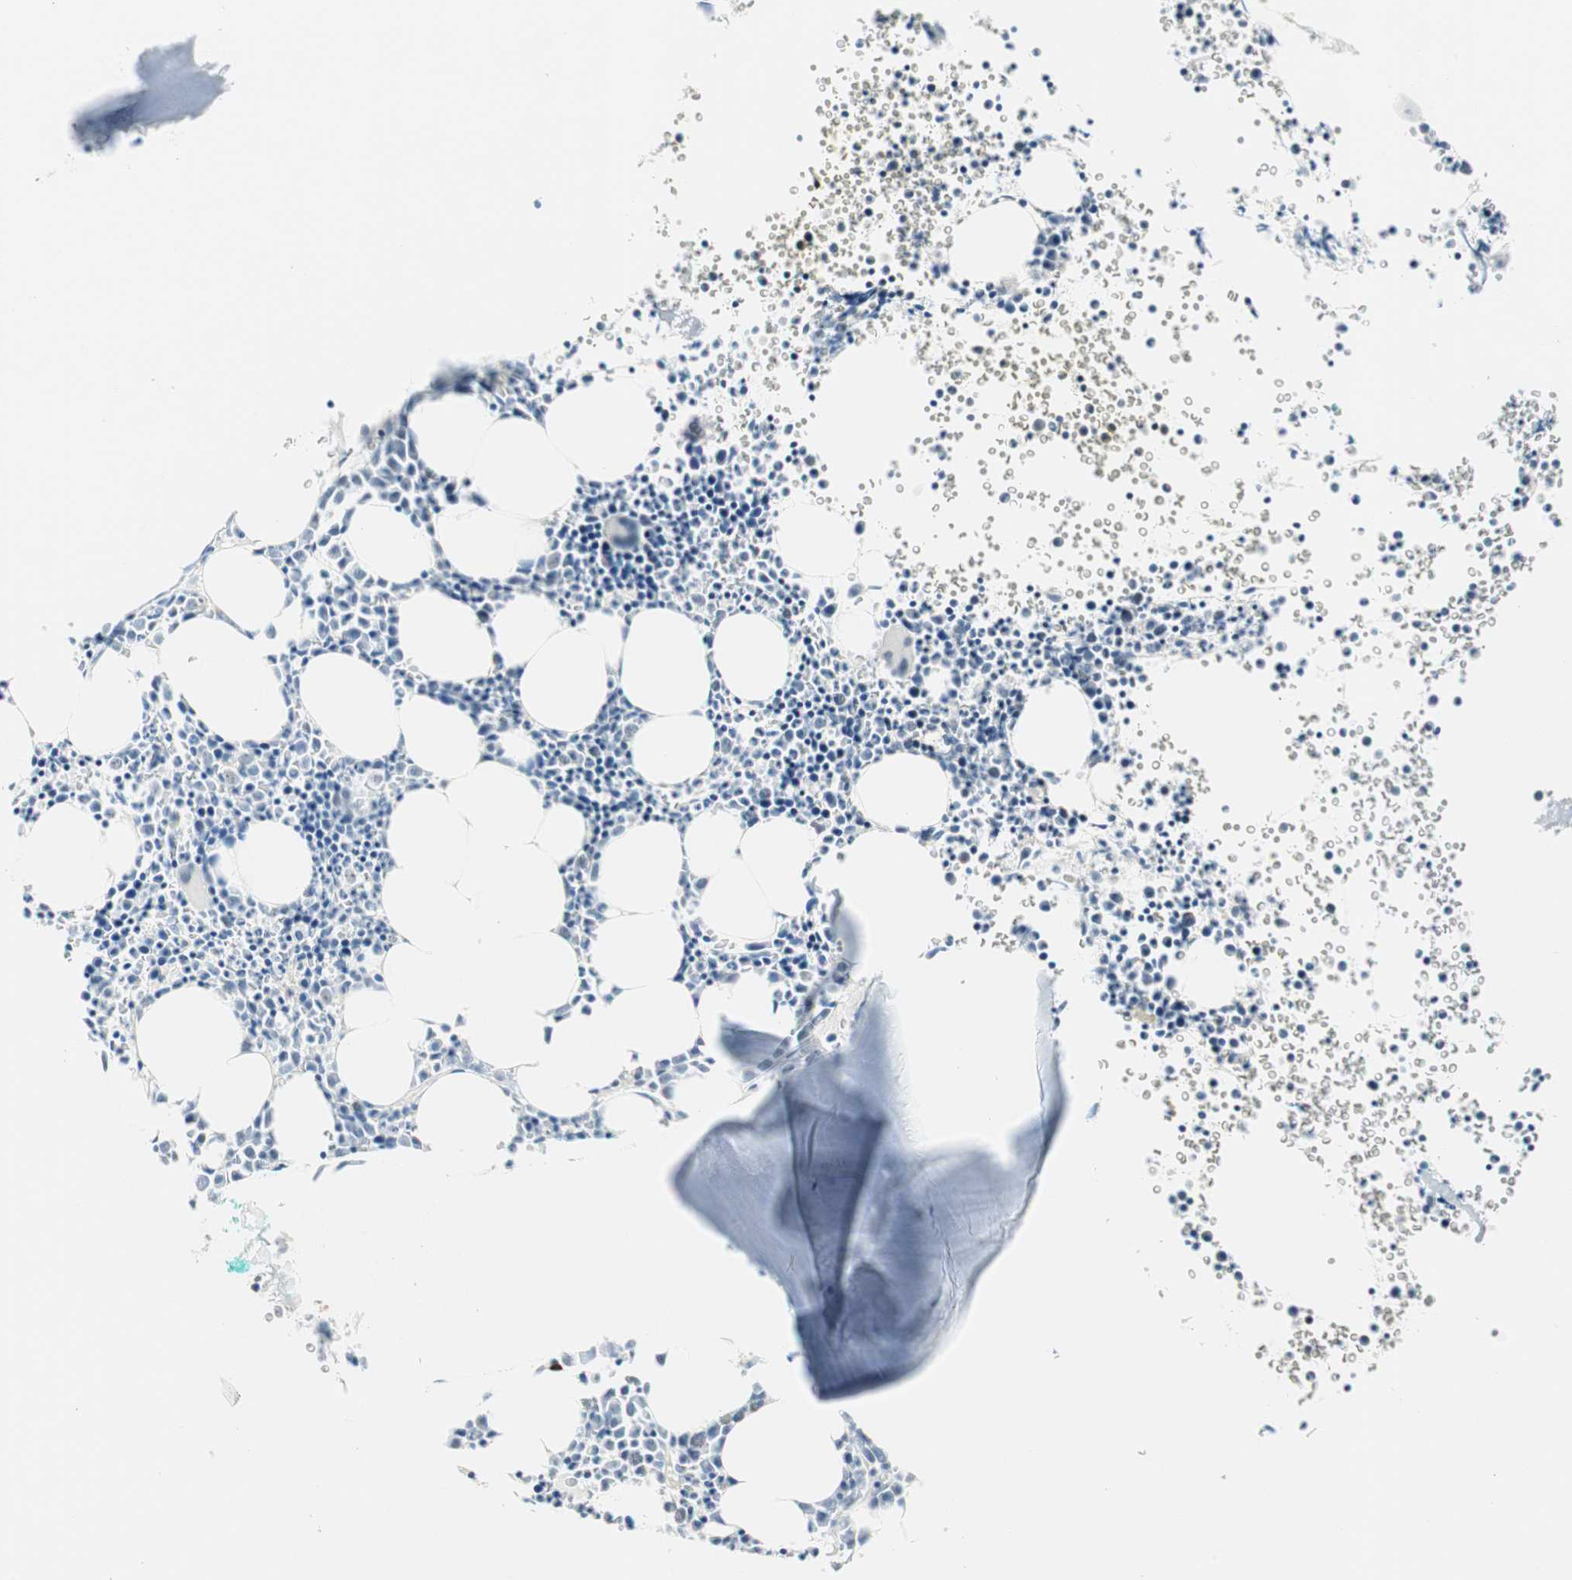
{"staining": {"intensity": "negative", "quantity": "none", "location": "none"}, "tissue": "bone marrow", "cell_type": "Hematopoietic cells", "image_type": "normal", "snomed": [{"axis": "morphology", "description": "Normal tissue, NOS"}, {"axis": "morphology", "description": "Inflammation, NOS"}, {"axis": "topography", "description": "Bone marrow"}], "caption": "Hematopoietic cells show no significant expression in unremarkable bone marrow. The staining is performed using DAB brown chromogen with nuclei counter-stained in using hematoxylin.", "gene": "MLLT10", "patient": {"sex": "female", "age": 17}}